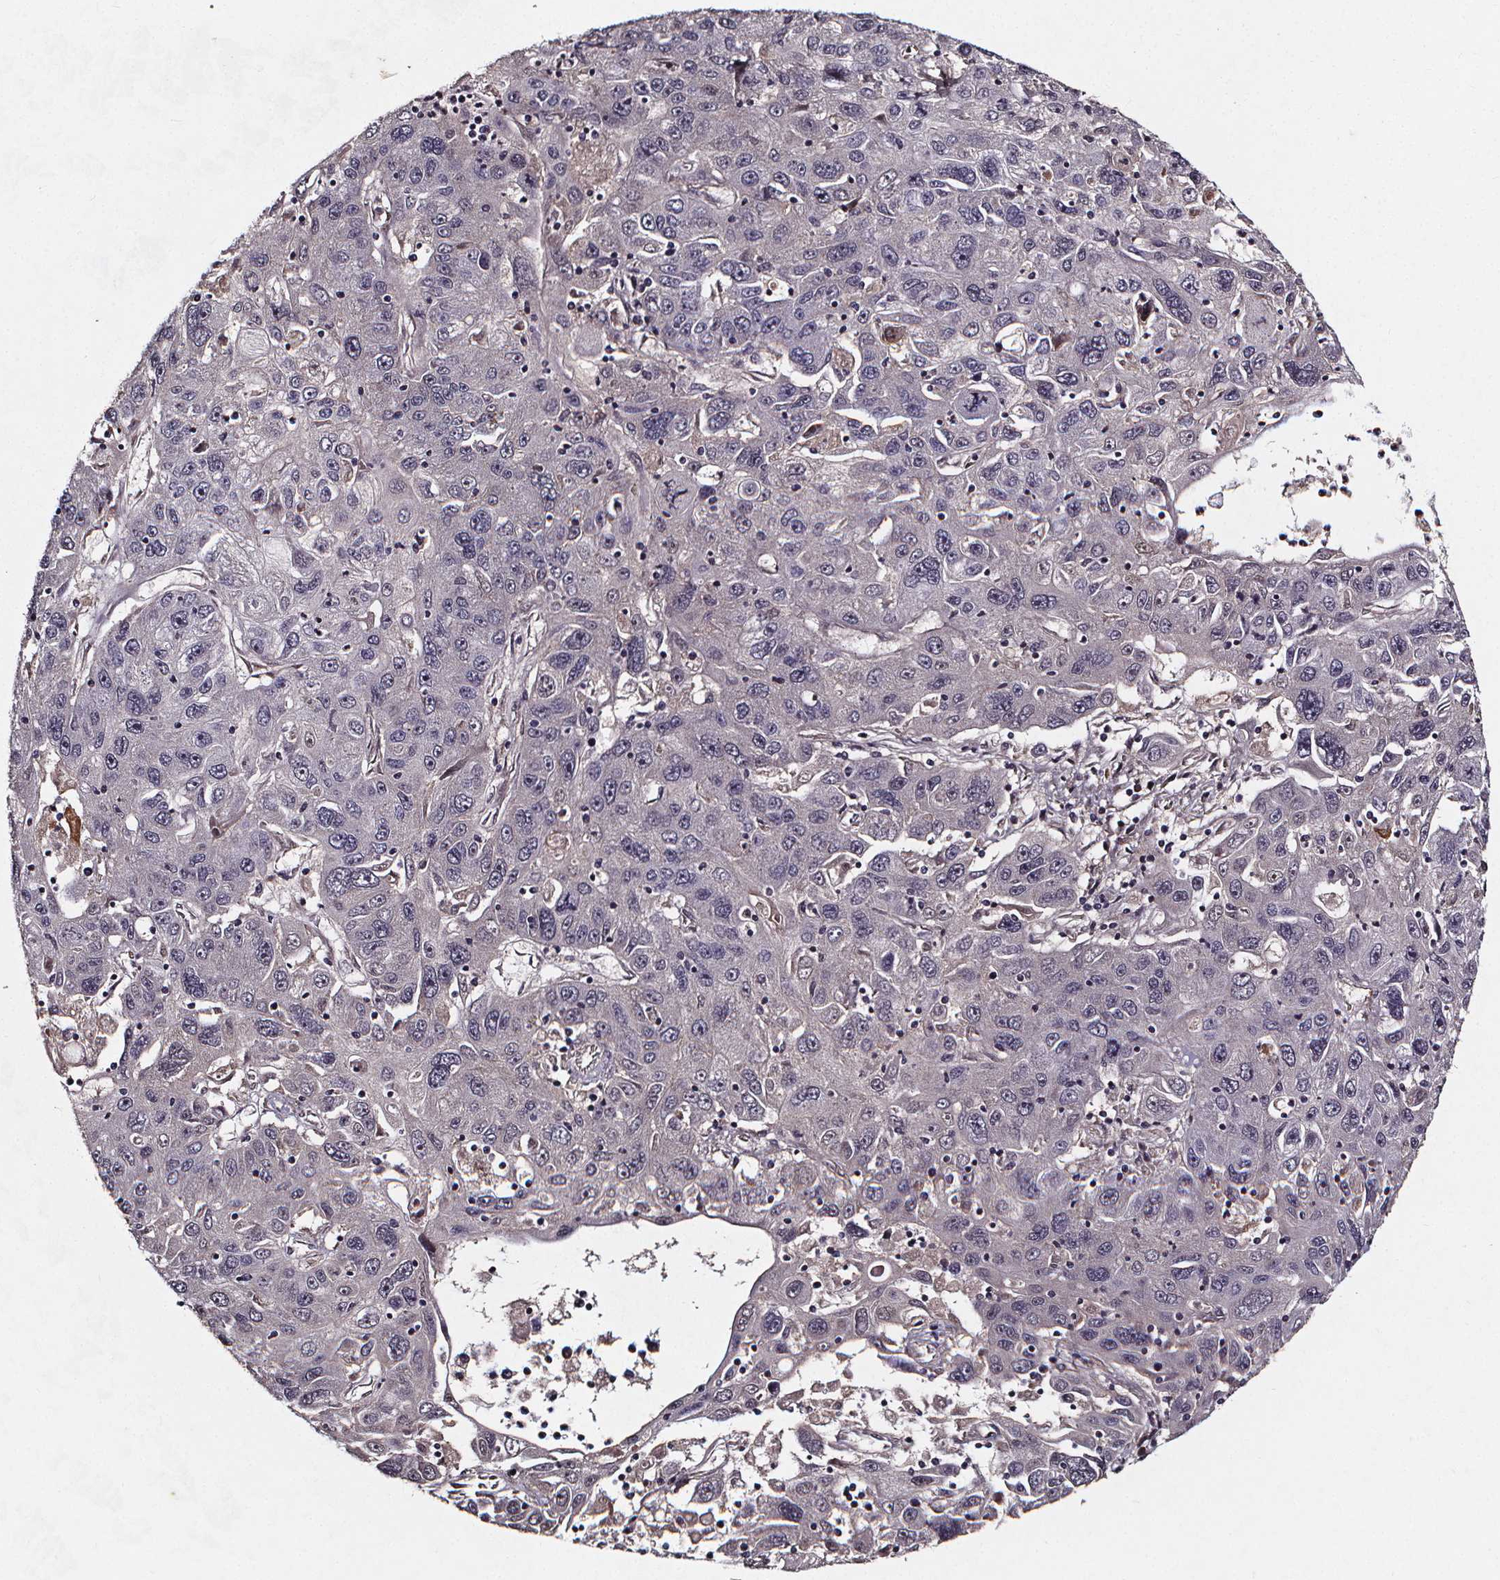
{"staining": {"intensity": "negative", "quantity": "none", "location": "none"}, "tissue": "stomach cancer", "cell_type": "Tumor cells", "image_type": "cancer", "snomed": [{"axis": "morphology", "description": "Adenocarcinoma, NOS"}, {"axis": "topography", "description": "Stomach"}], "caption": "The IHC histopathology image has no significant positivity in tumor cells of stomach adenocarcinoma tissue.", "gene": "SPAG8", "patient": {"sex": "male", "age": 56}}